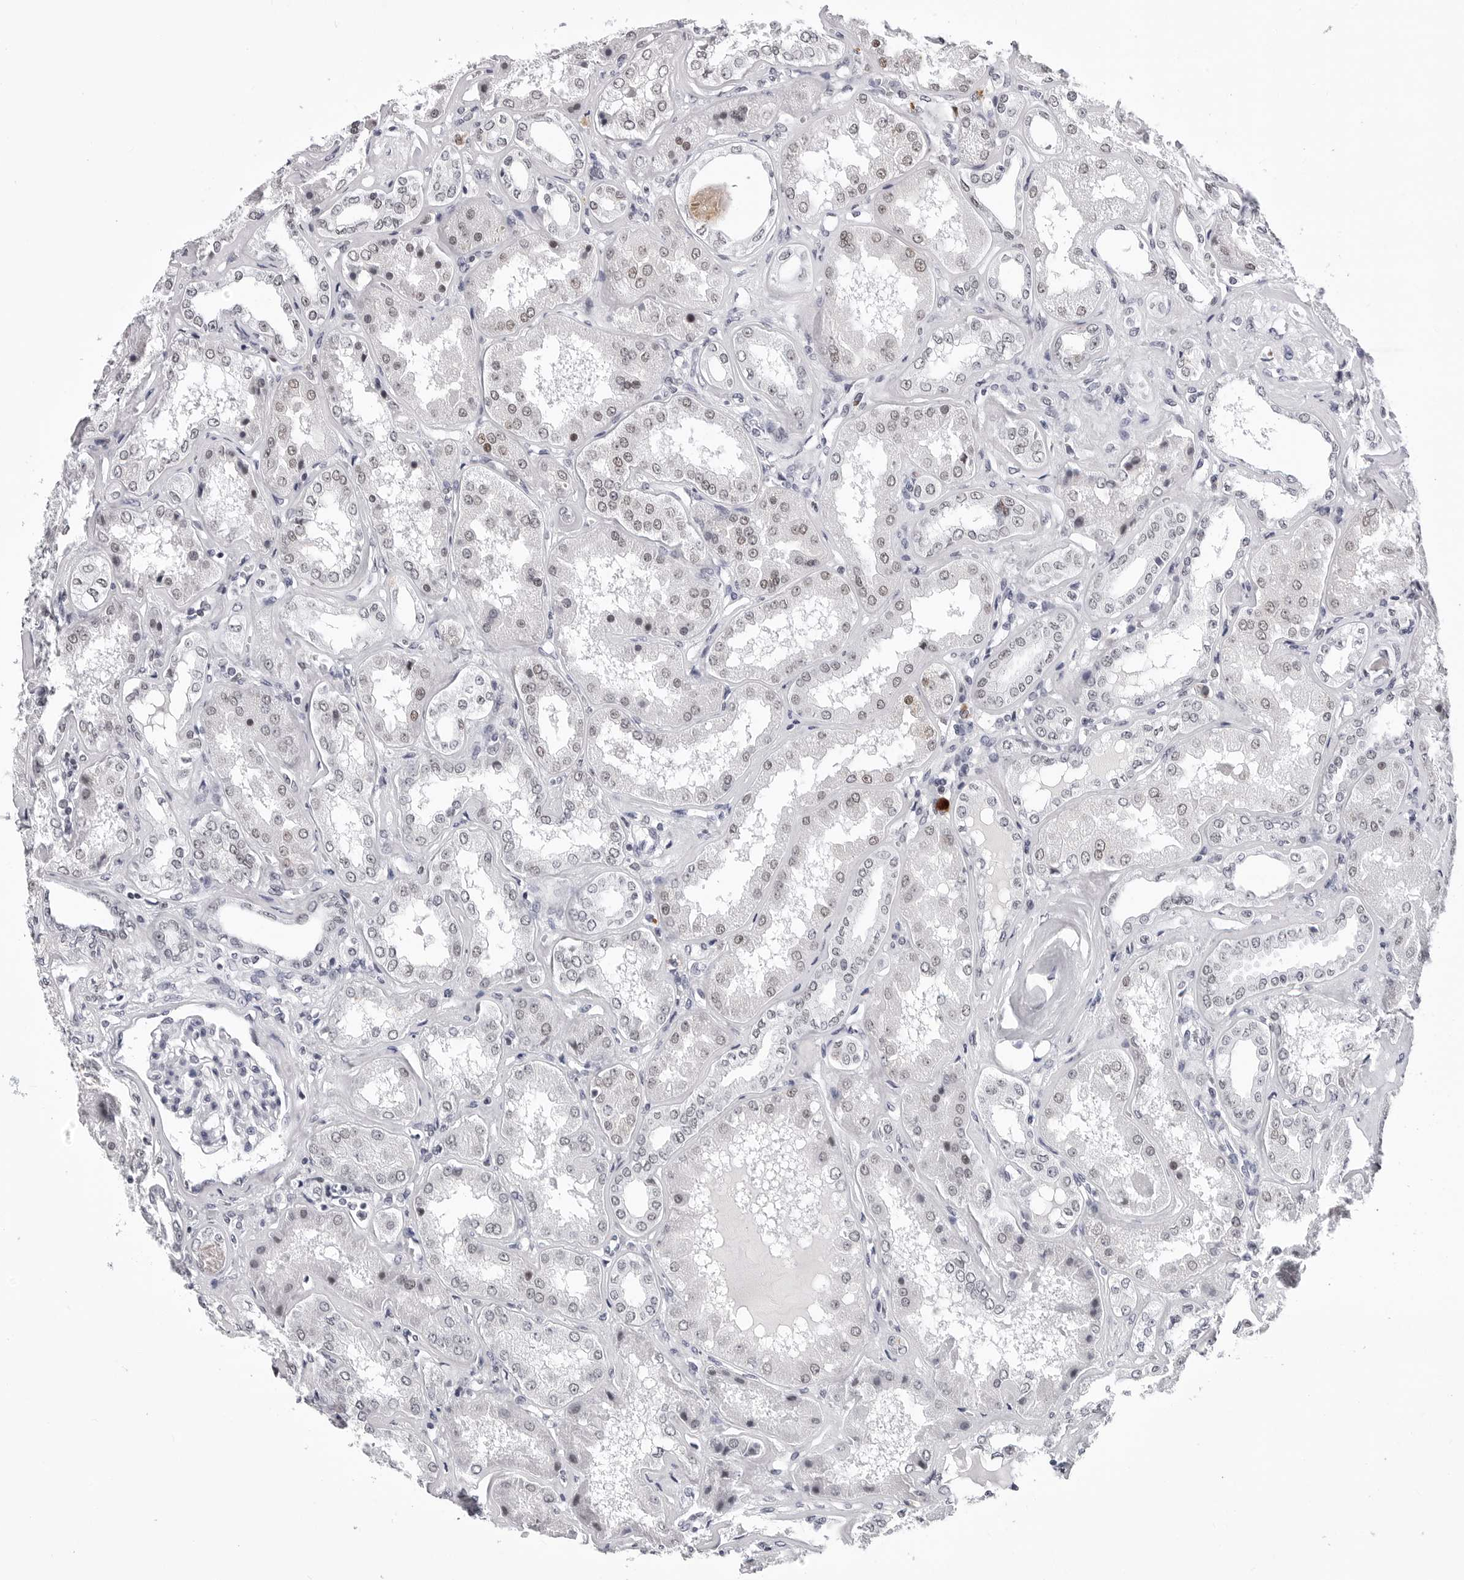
{"staining": {"intensity": "negative", "quantity": "none", "location": "none"}, "tissue": "kidney", "cell_type": "Cells in glomeruli", "image_type": "normal", "snomed": [{"axis": "morphology", "description": "Normal tissue, NOS"}, {"axis": "topography", "description": "Kidney"}], "caption": "Cells in glomeruli are negative for brown protein staining in benign kidney. (DAB immunohistochemistry with hematoxylin counter stain).", "gene": "SF3B4", "patient": {"sex": "female", "age": 56}}